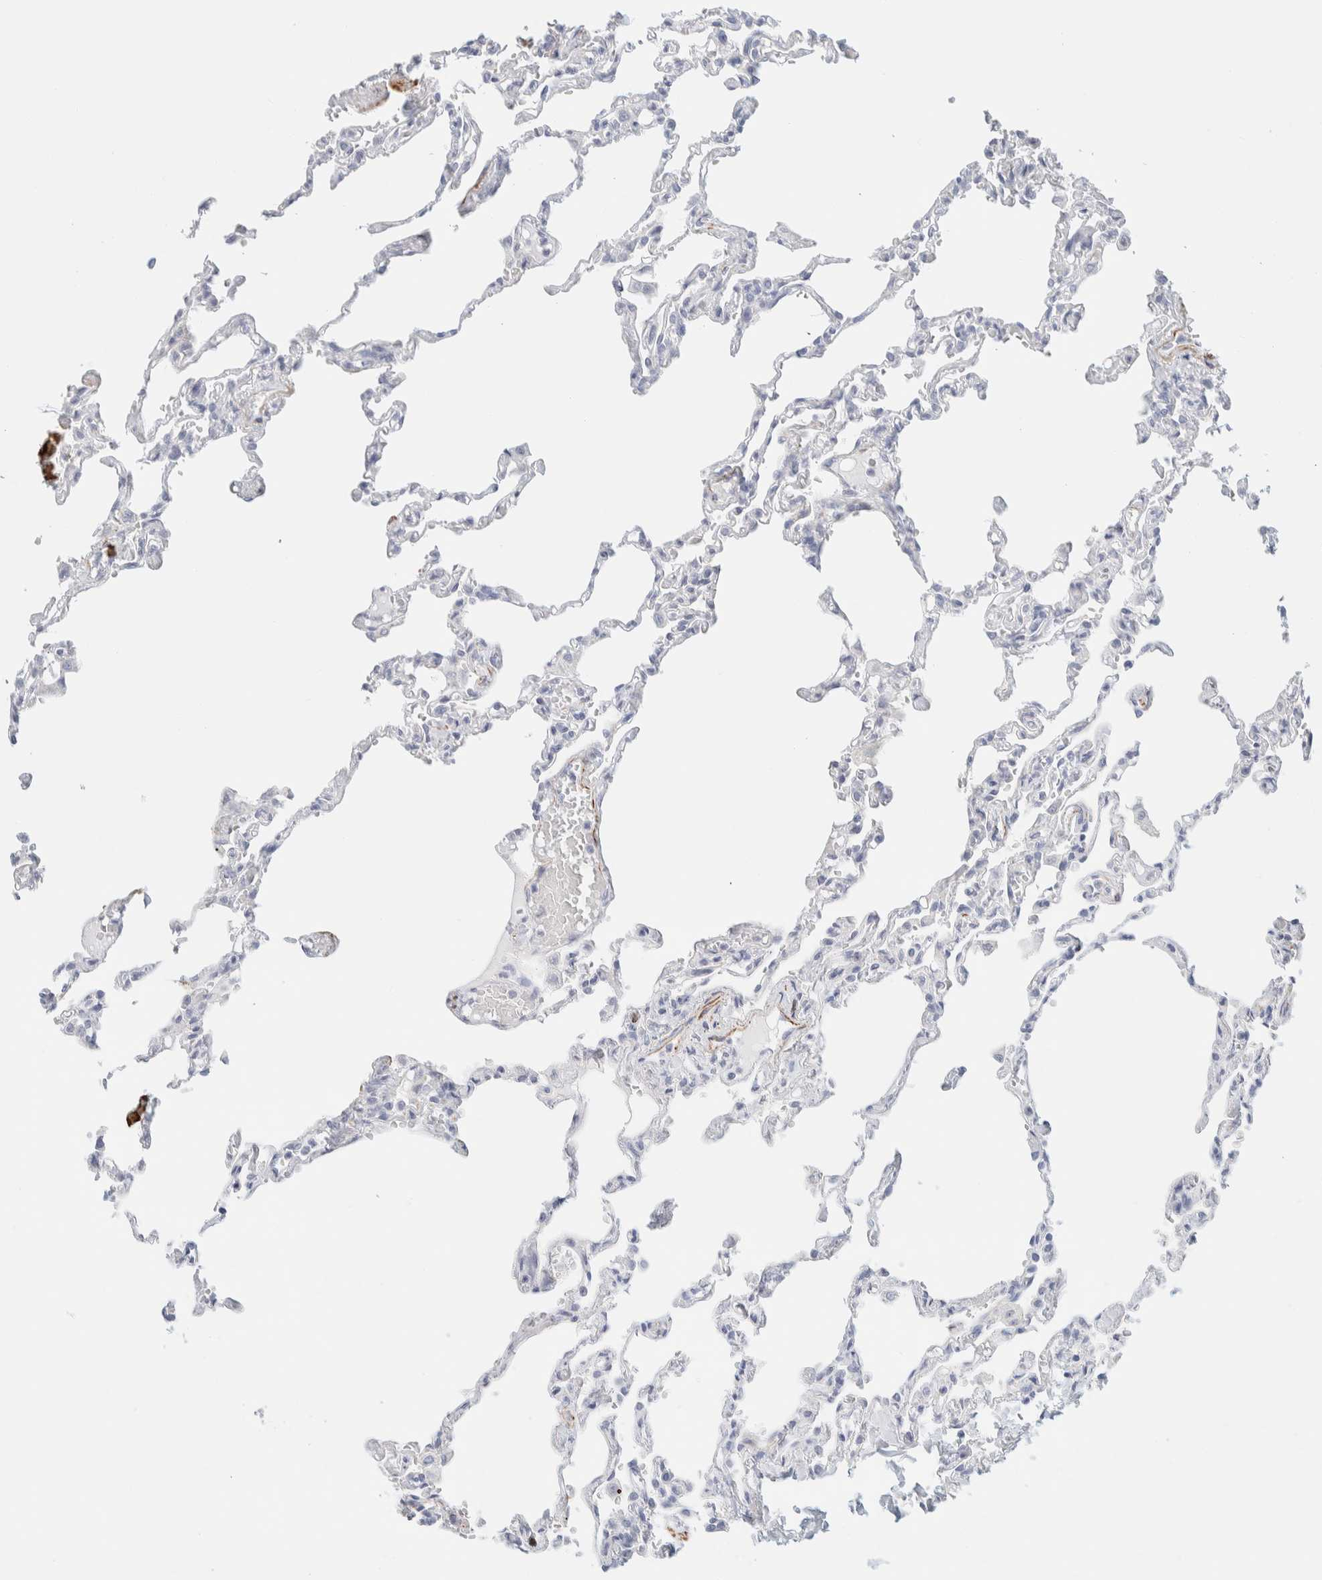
{"staining": {"intensity": "negative", "quantity": "none", "location": "none"}, "tissue": "lung", "cell_type": "Alveolar cells", "image_type": "normal", "snomed": [{"axis": "morphology", "description": "Normal tissue, NOS"}, {"axis": "topography", "description": "Lung"}], "caption": "Protein analysis of benign lung demonstrates no significant positivity in alveolar cells.", "gene": "AFMID", "patient": {"sex": "male", "age": 21}}